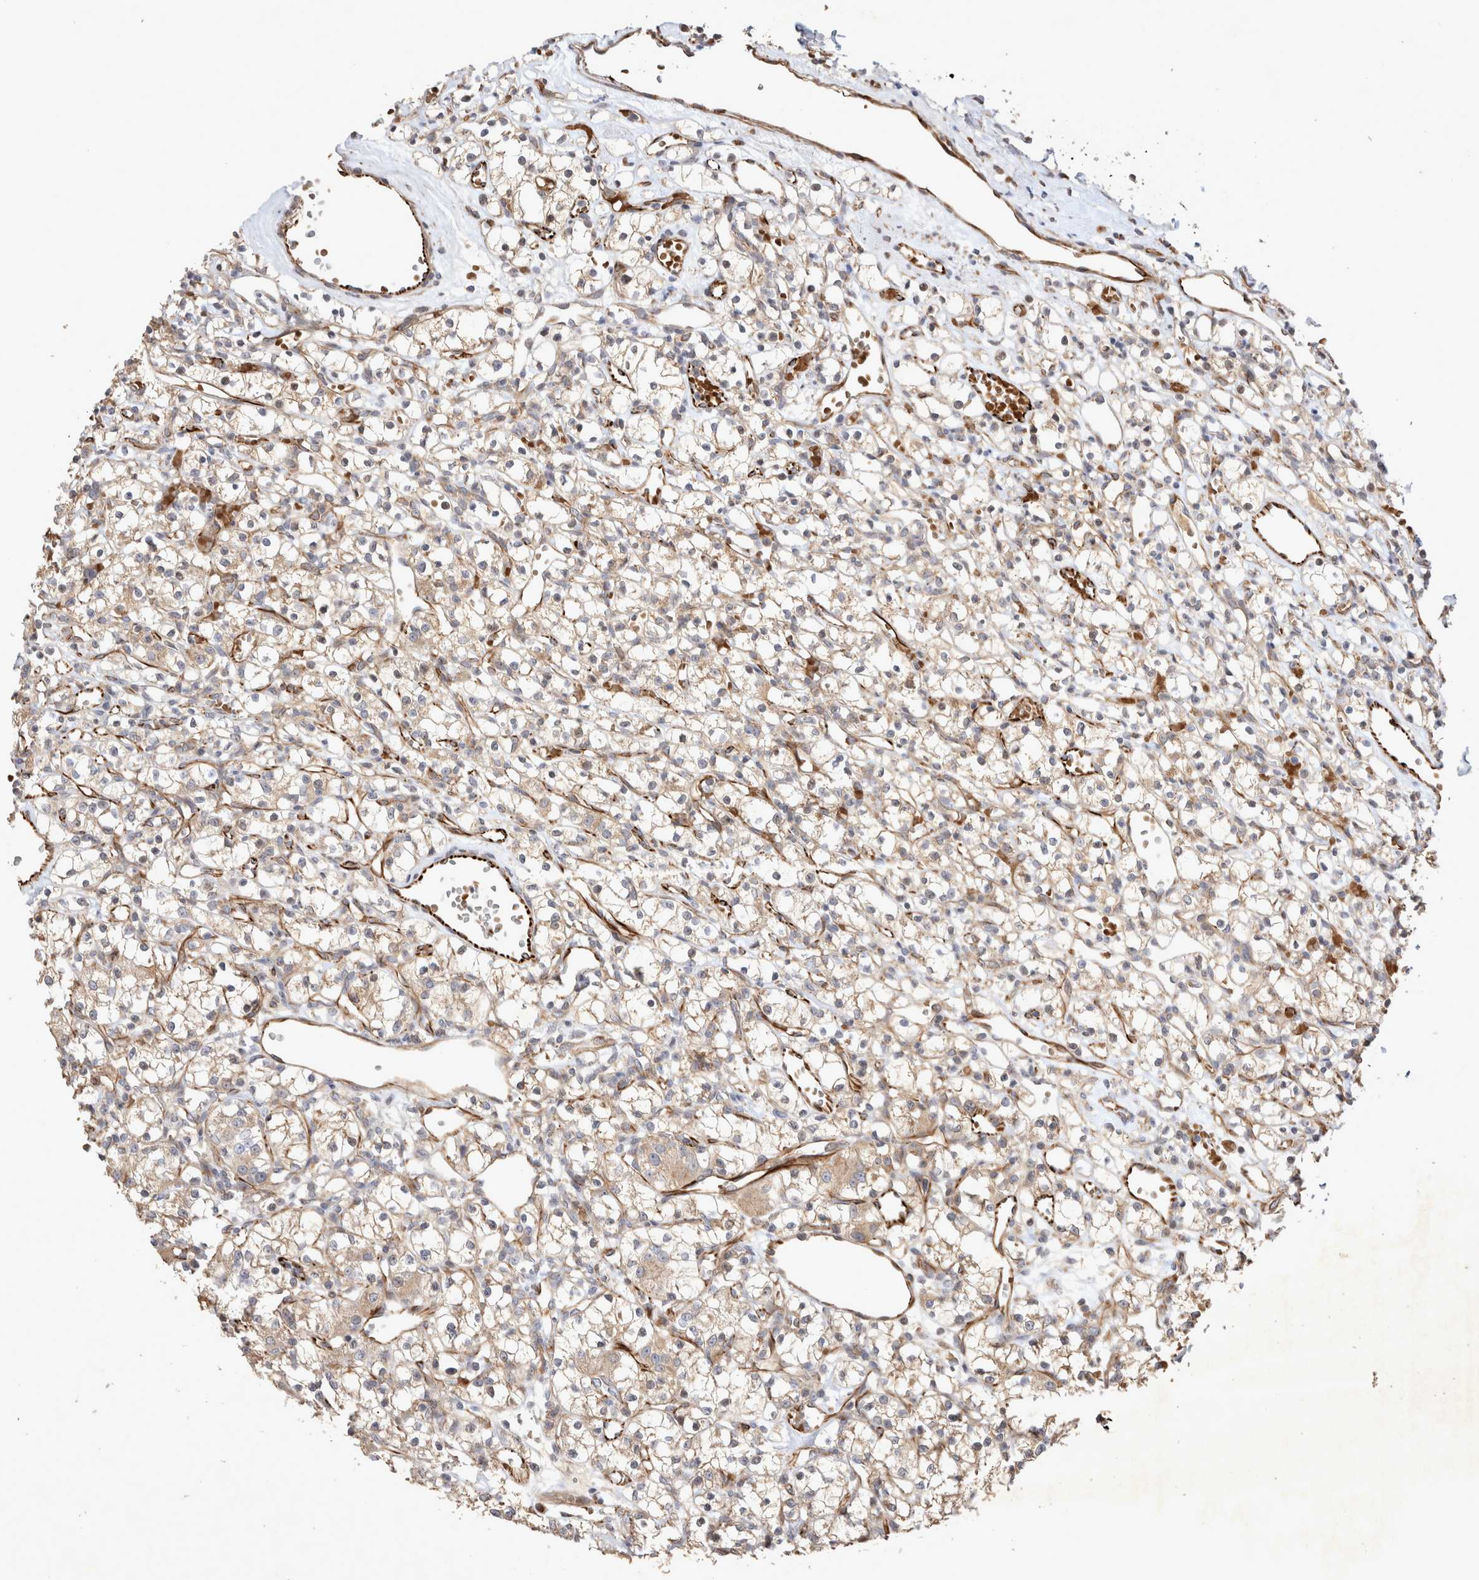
{"staining": {"intensity": "weak", "quantity": "25%-75%", "location": "cytoplasmic/membranous"}, "tissue": "renal cancer", "cell_type": "Tumor cells", "image_type": "cancer", "snomed": [{"axis": "morphology", "description": "Adenocarcinoma, NOS"}, {"axis": "topography", "description": "Kidney"}], "caption": "Human adenocarcinoma (renal) stained with a brown dye reveals weak cytoplasmic/membranous positive staining in about 25%-75% of tumor cells.", "gene": "NMU", "patient": {"sex": "female", "age": 59}}